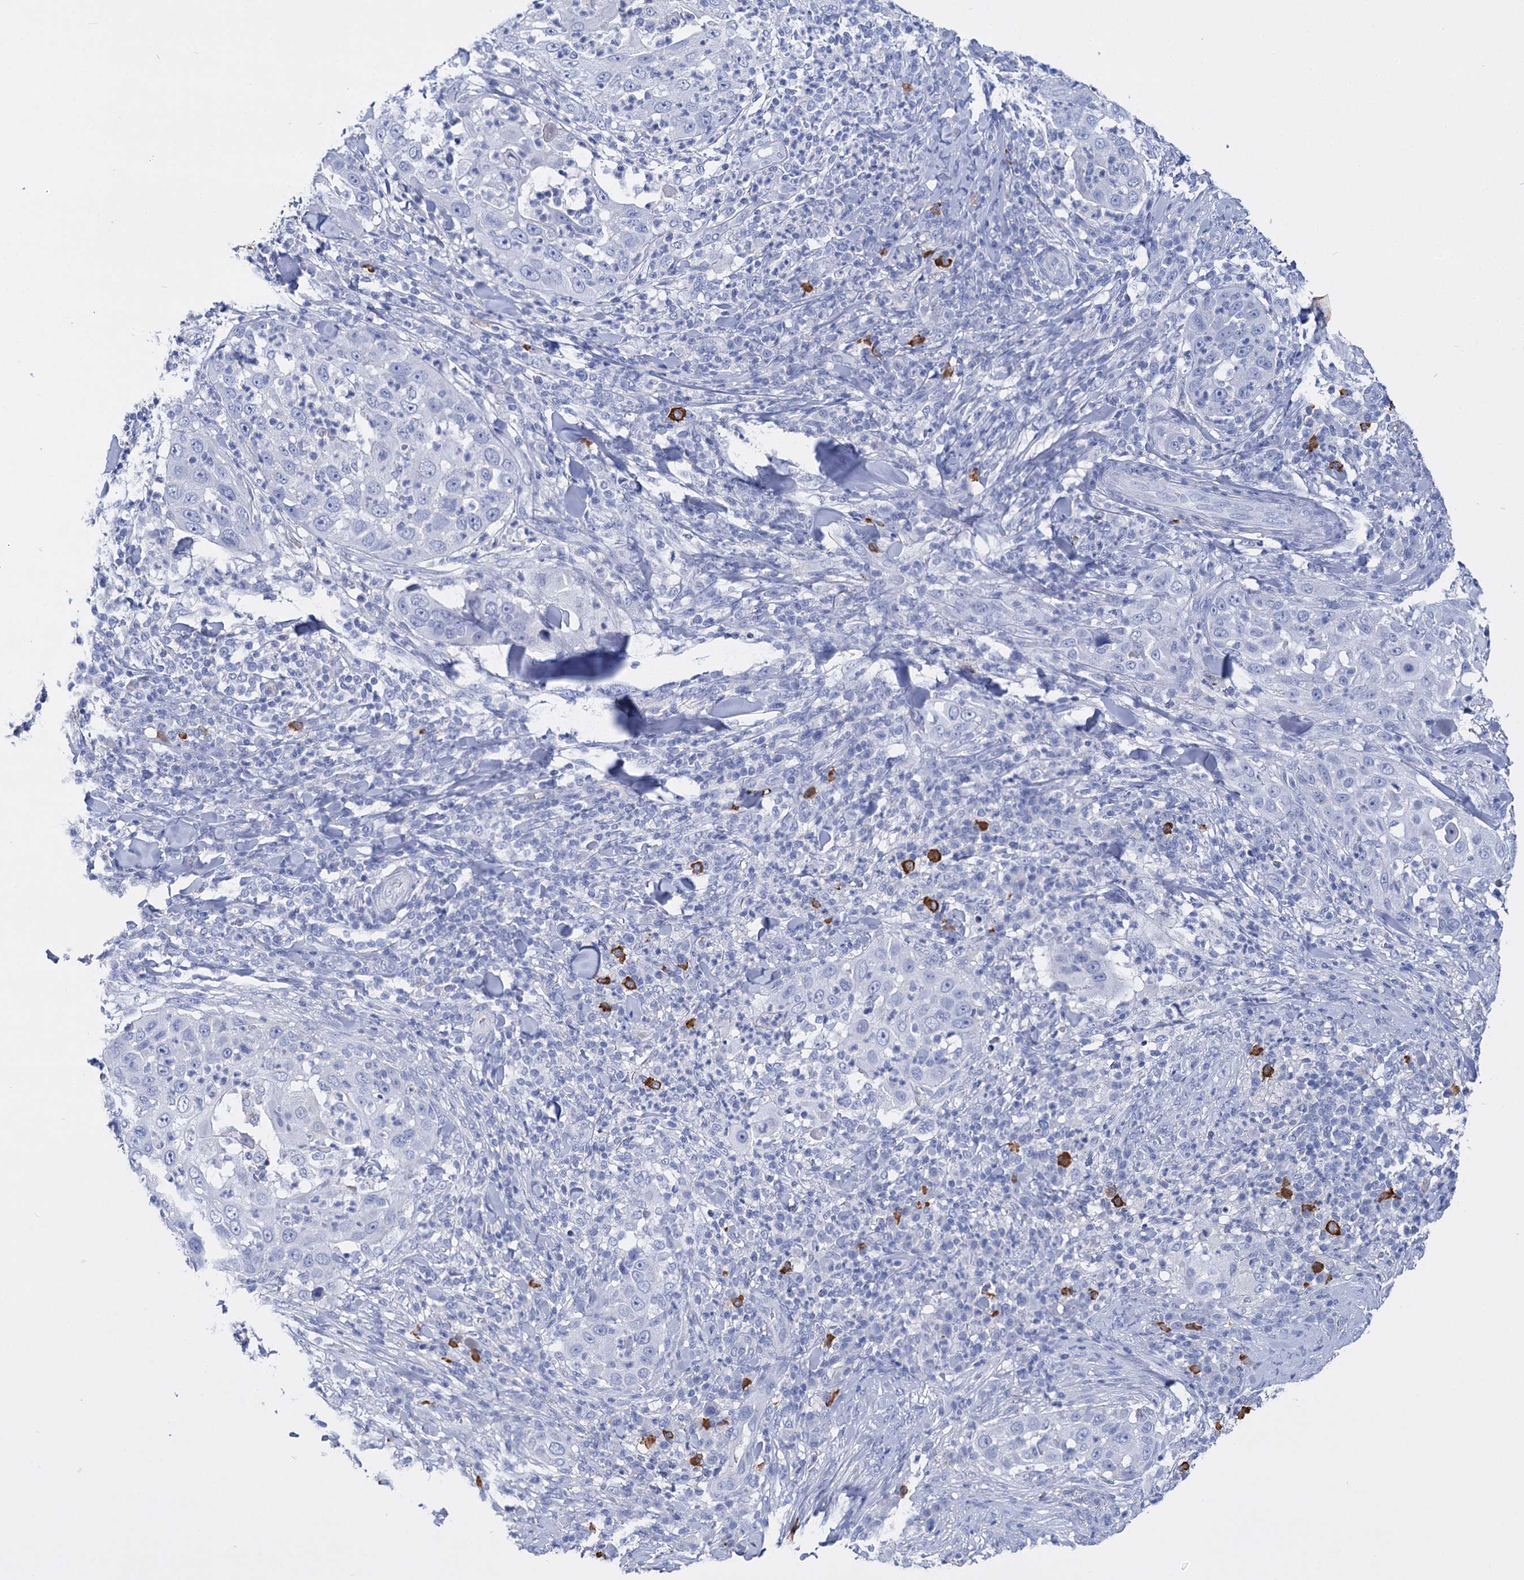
{"staining": {"intensity": "negative", "quantity": "none", "location": "none"}, "tissue": "skin cancer", "cell_type": "Tumor cells", "image_type": "cancer", "snomed": [{"axis": "morphology", "description": "Squamous cell carcinoma, NOS"}, {"axis": "topography", "description": "Skin"}], "caption": "Photomicrograph shows no significant protein expression in tumor cells of squamous cell carcinoma (skin).", "gene": "FBXW12", "patient": {"sex": "female", "age": 44}}